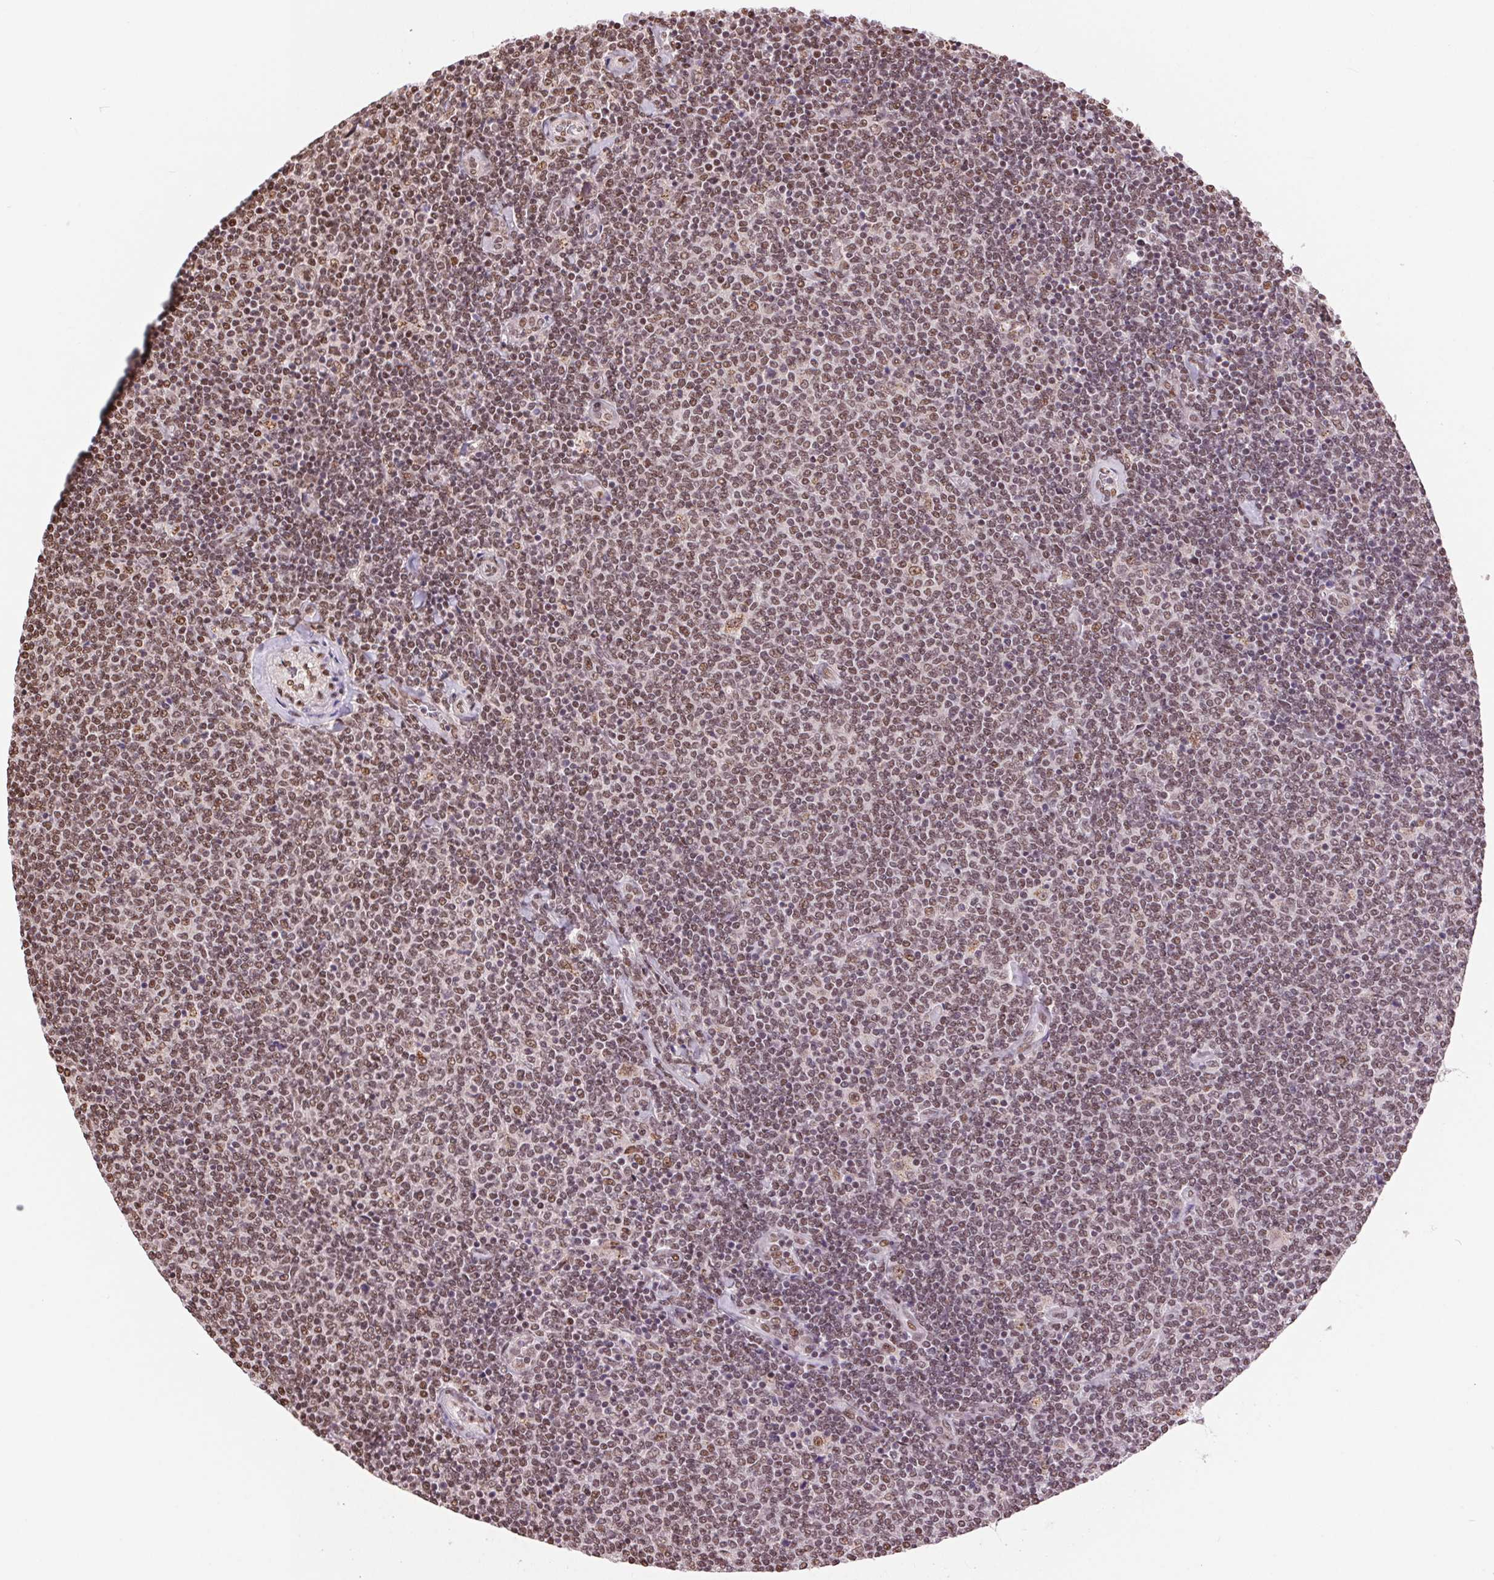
{"staining": {"intensity": "moderate", "quantity": ">75%", "location": "nuclear"}, "tissue": "lymphoma", "cell_type": "Tumor cells", "image_type": "cancer", "snomed": [{"axis": "morphology", "description": "Malignant lymphoma, non-Hodgkin's type, Low grade"}, {"axis": "topography", "description": "Lymph node"}], "caption": "Immunohistochemistry image of lymphoma stained for a protein (brown), which exhibits medium levels of moderate nuclear positivity in about >75% of tumor cells.", "gene": "RAD23A", "patient": {"sex": "male", "age": 52}}